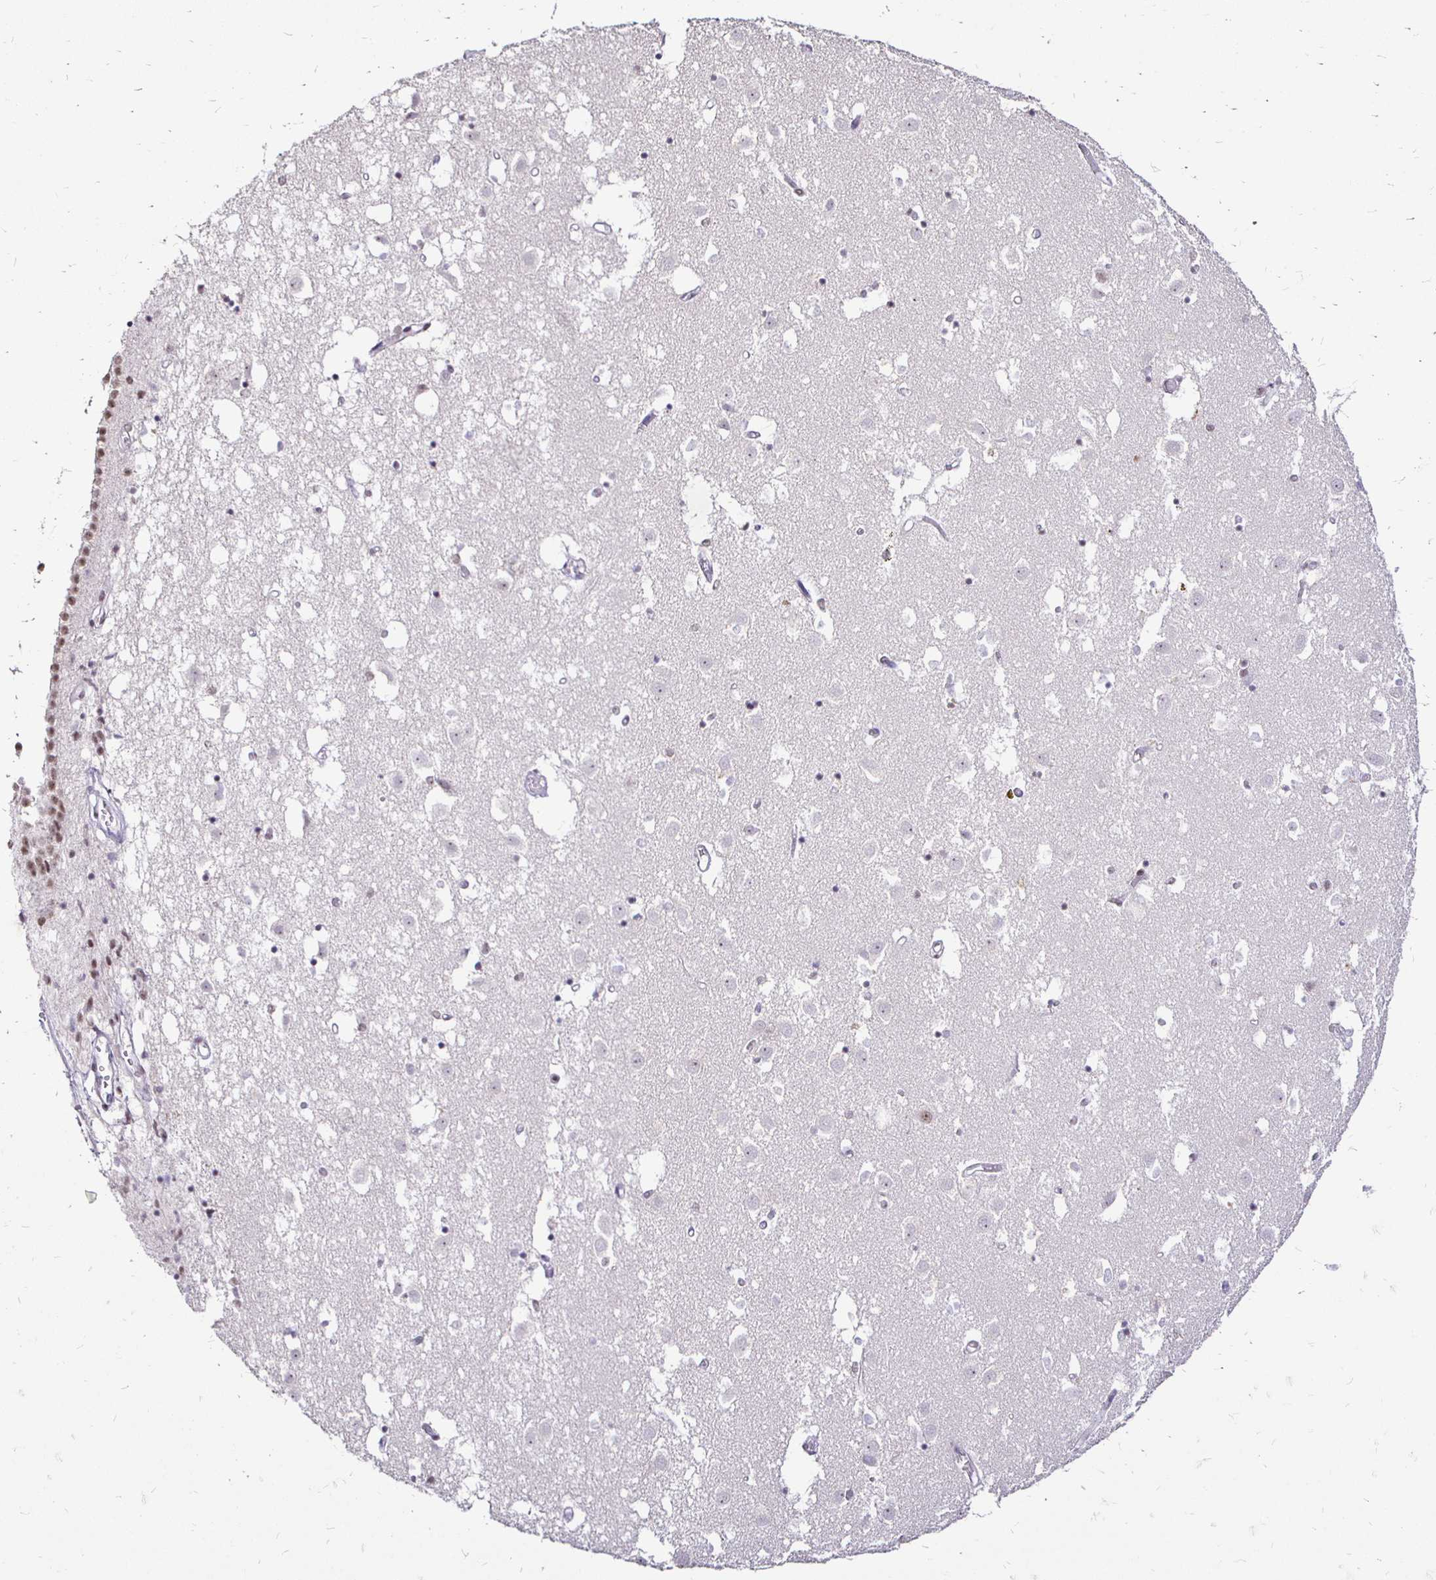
{"staining": {"intensity": "moderate", "quantity": "<25%", "location": "nuclear"}, "tissue": "caudate", "cell_type": "Glial cells", "image_type": "normal", "snomed": [{"axis": "morphology", "description": "Normal tissue, NOS"}, {"axis": "topography", "description": "Lateral ventricle wall"}], "caption": "Approximately <25% of glial cells in normal caudate display moderate nuclear protein positivity as visualized by brown immunohistochemical staining.", "gene": "SIN3A", "patient": {"sex": "male", "age": 70}}